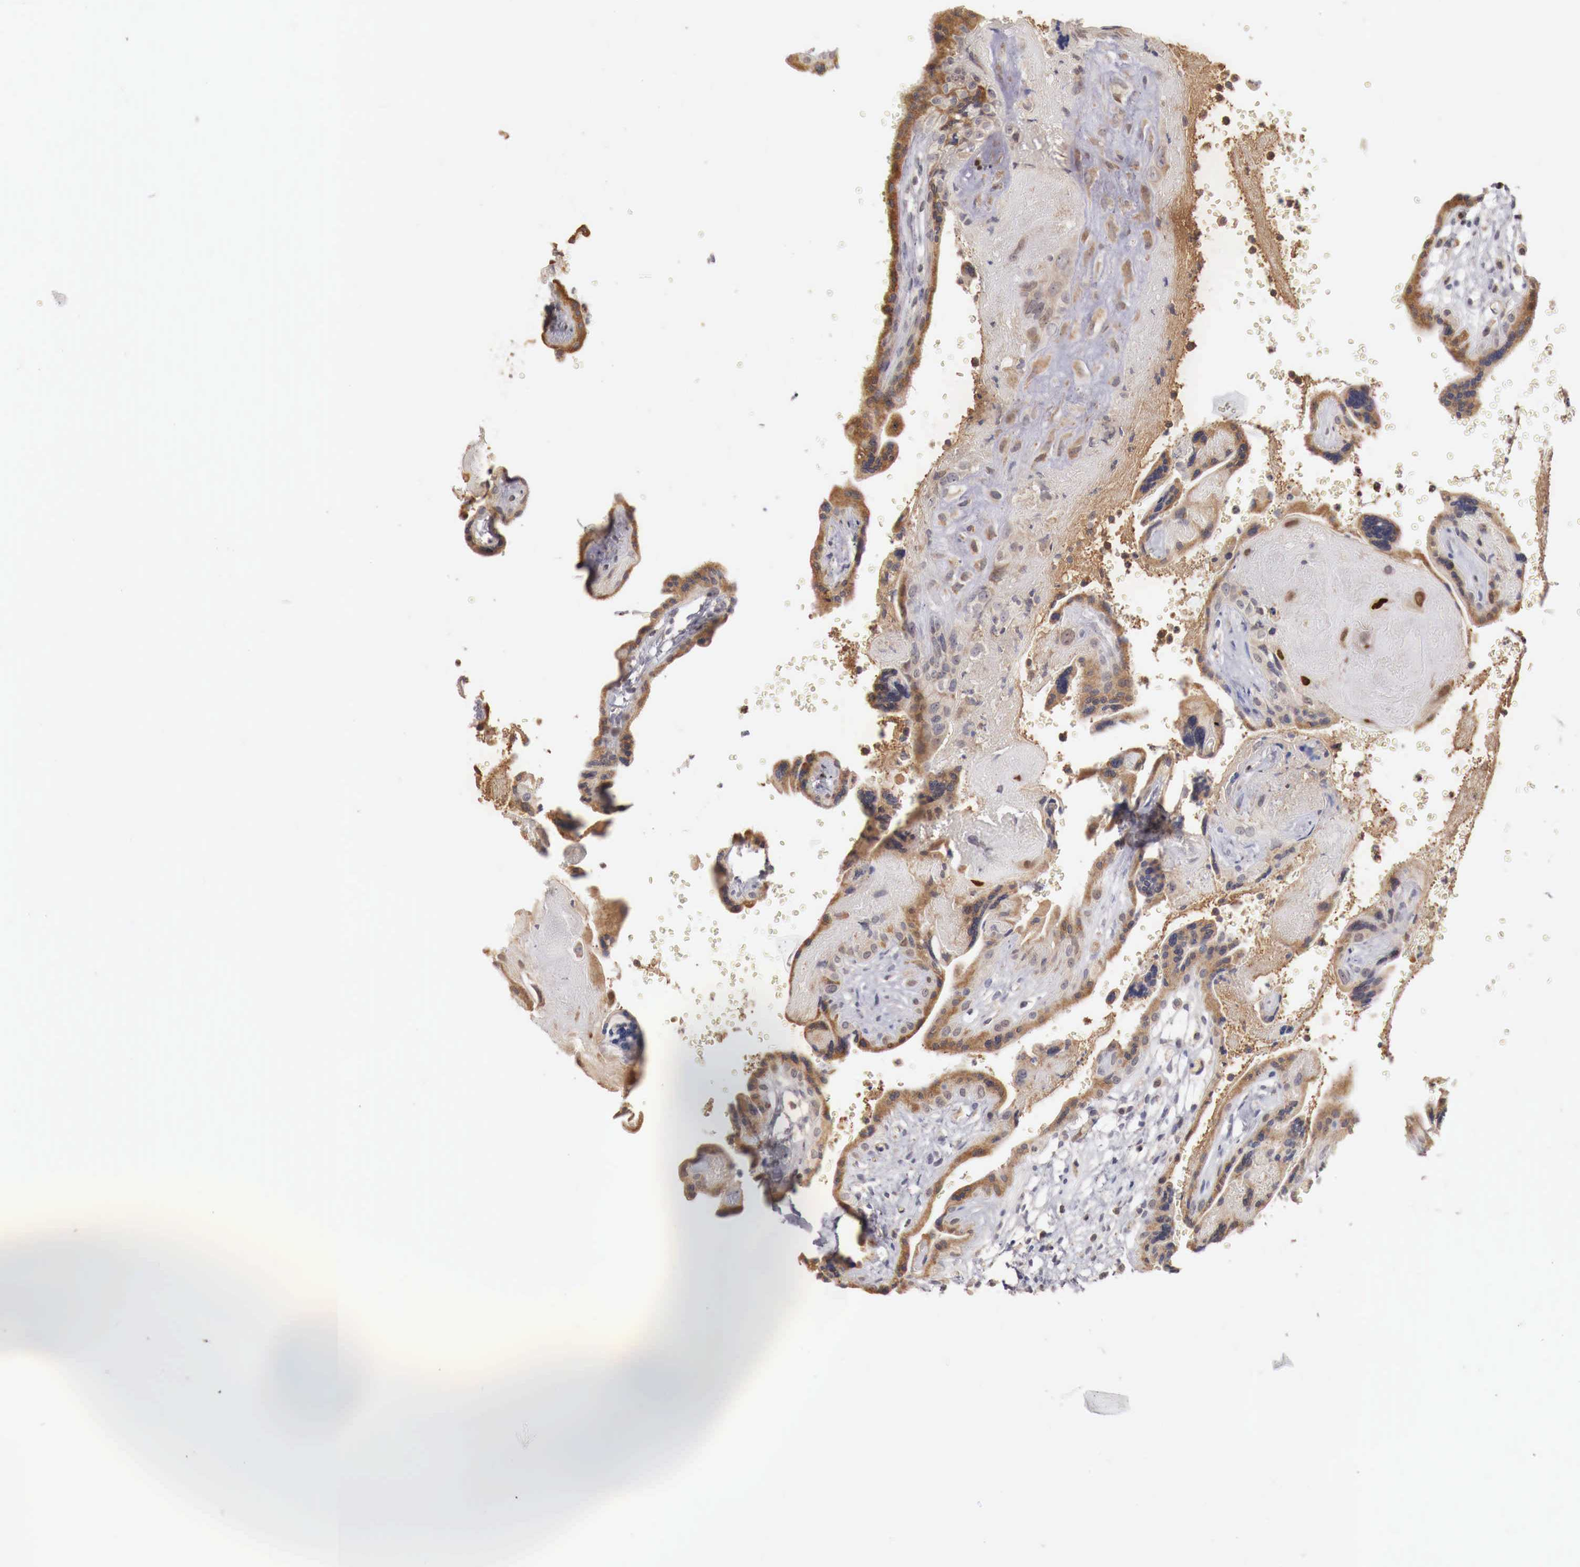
{"staining": {"intensity": "weak", "quantity": "25%-75%", "location": "cytoplasmic/membranous"}, "tissue": "placenta", "cell_type": "Decidual cells", "image_type": "normal", "snomed": [{"axis": "morphology", "description": "Normal tissue, NOS"}, {"axis": "topography", "description": "Placenta"}], "caption": "DAB (3,3'-diaminobenzidine) immunohistochemical staining of benign placenta displays weak cytoplasmic/membranous protein staining in approximately 25%-75% of decidual cells.", "gene": "KHDRBS2", "patient": {"sex": "female", "age": 24}}